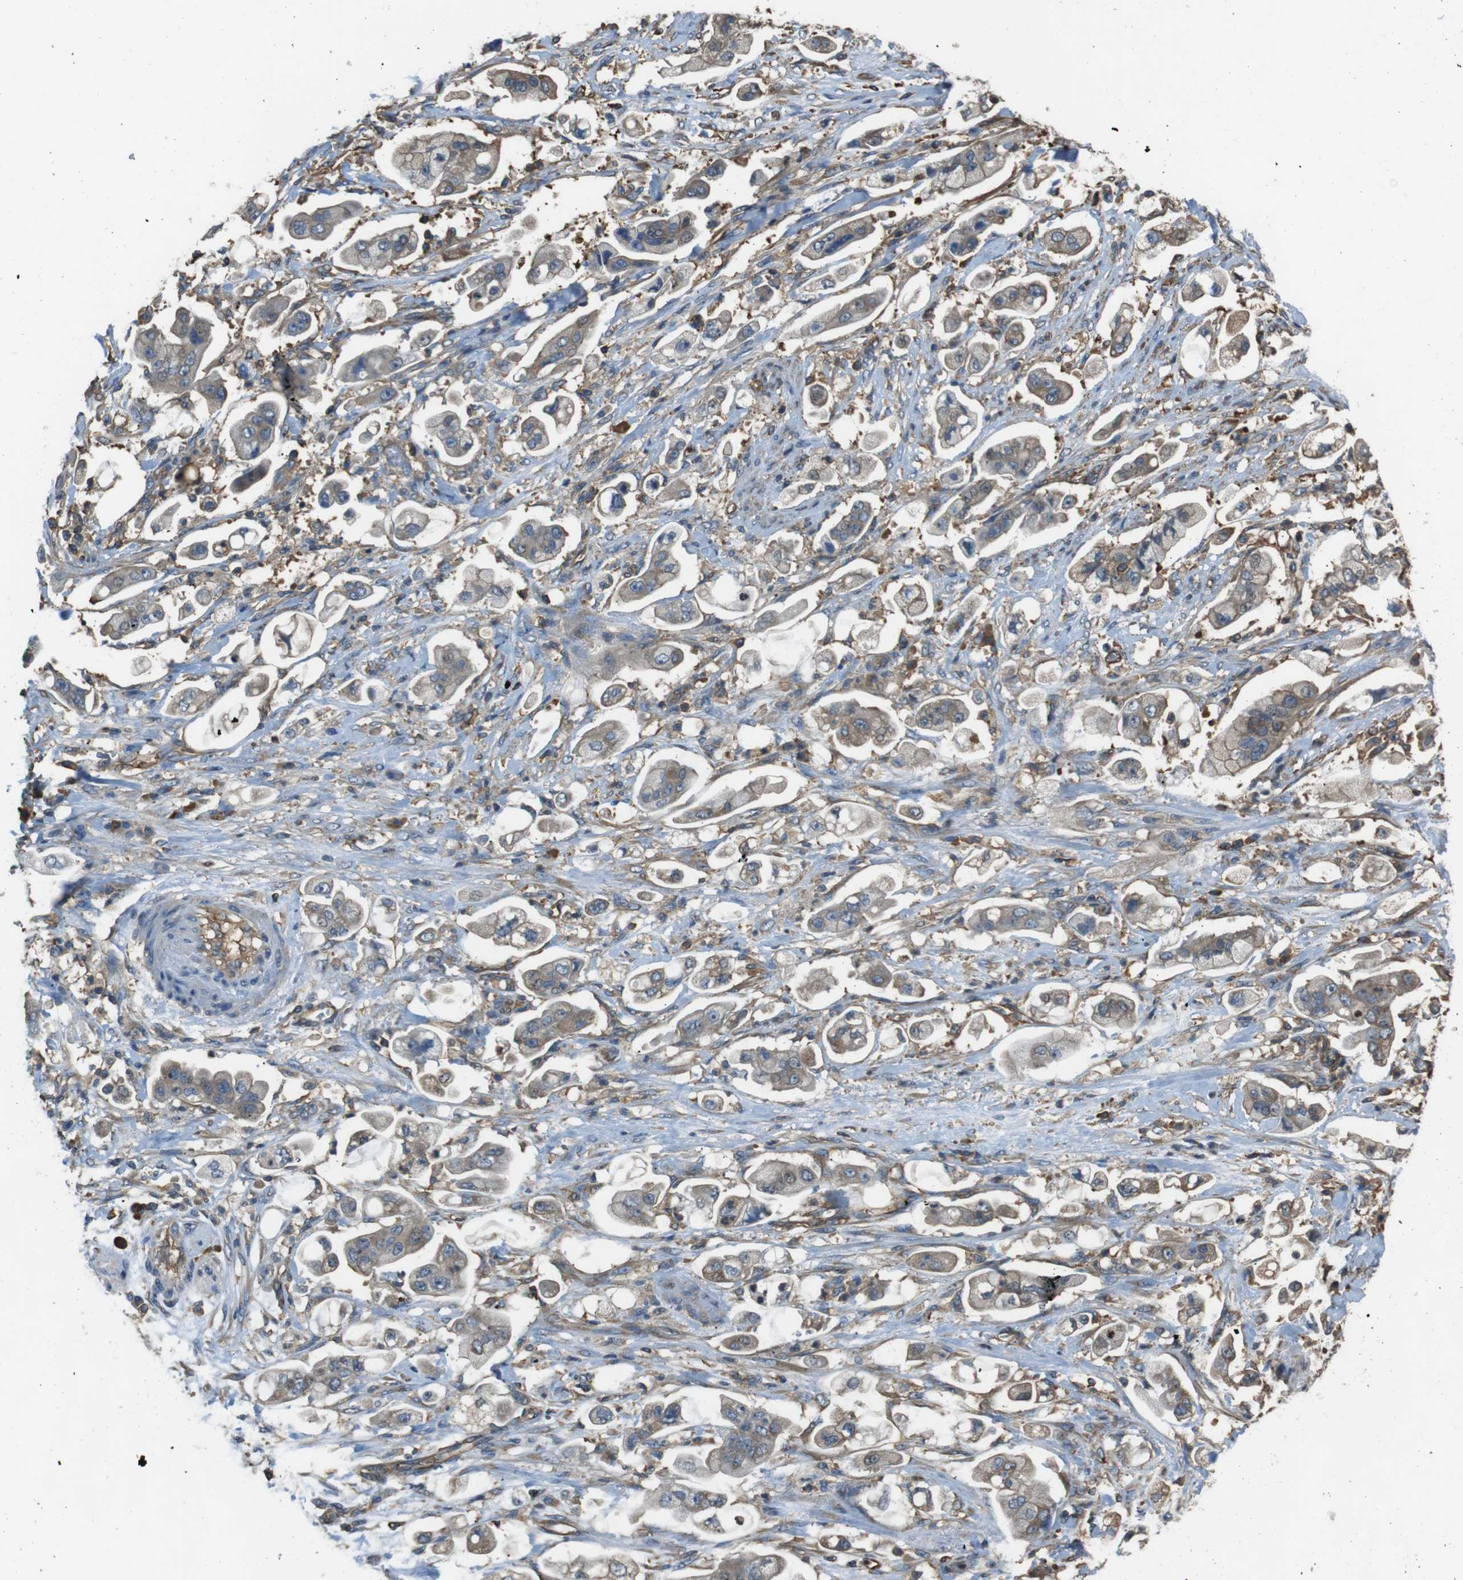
{"staining": {"intensity": "weak", "quantity": "25%-75%", "location": "cytoplasmic/membranous"}, "tissue": "stomach cancer", "cell_type": "Tumor cells", "image_type": "cancer", "snomed": [{"axis": "morphology", "description": "Adenocarcinoma, NOS"}, {"axis": "topography", "description": "Stomach"}], "caption": "A micrograph of human adenocarcinoma (stomach) stained for a protein reveals weak cytoplasmic/membranous brown staining in tumor cells. The protein of interest is stained brown, and the nuclei are stained in blue (DAB (3,3'-diaminobenzidine) IHC with brightfield microscopy, high magnification).", "gene": "FCAR", "patient": {"sex": "male", "age": 62}}